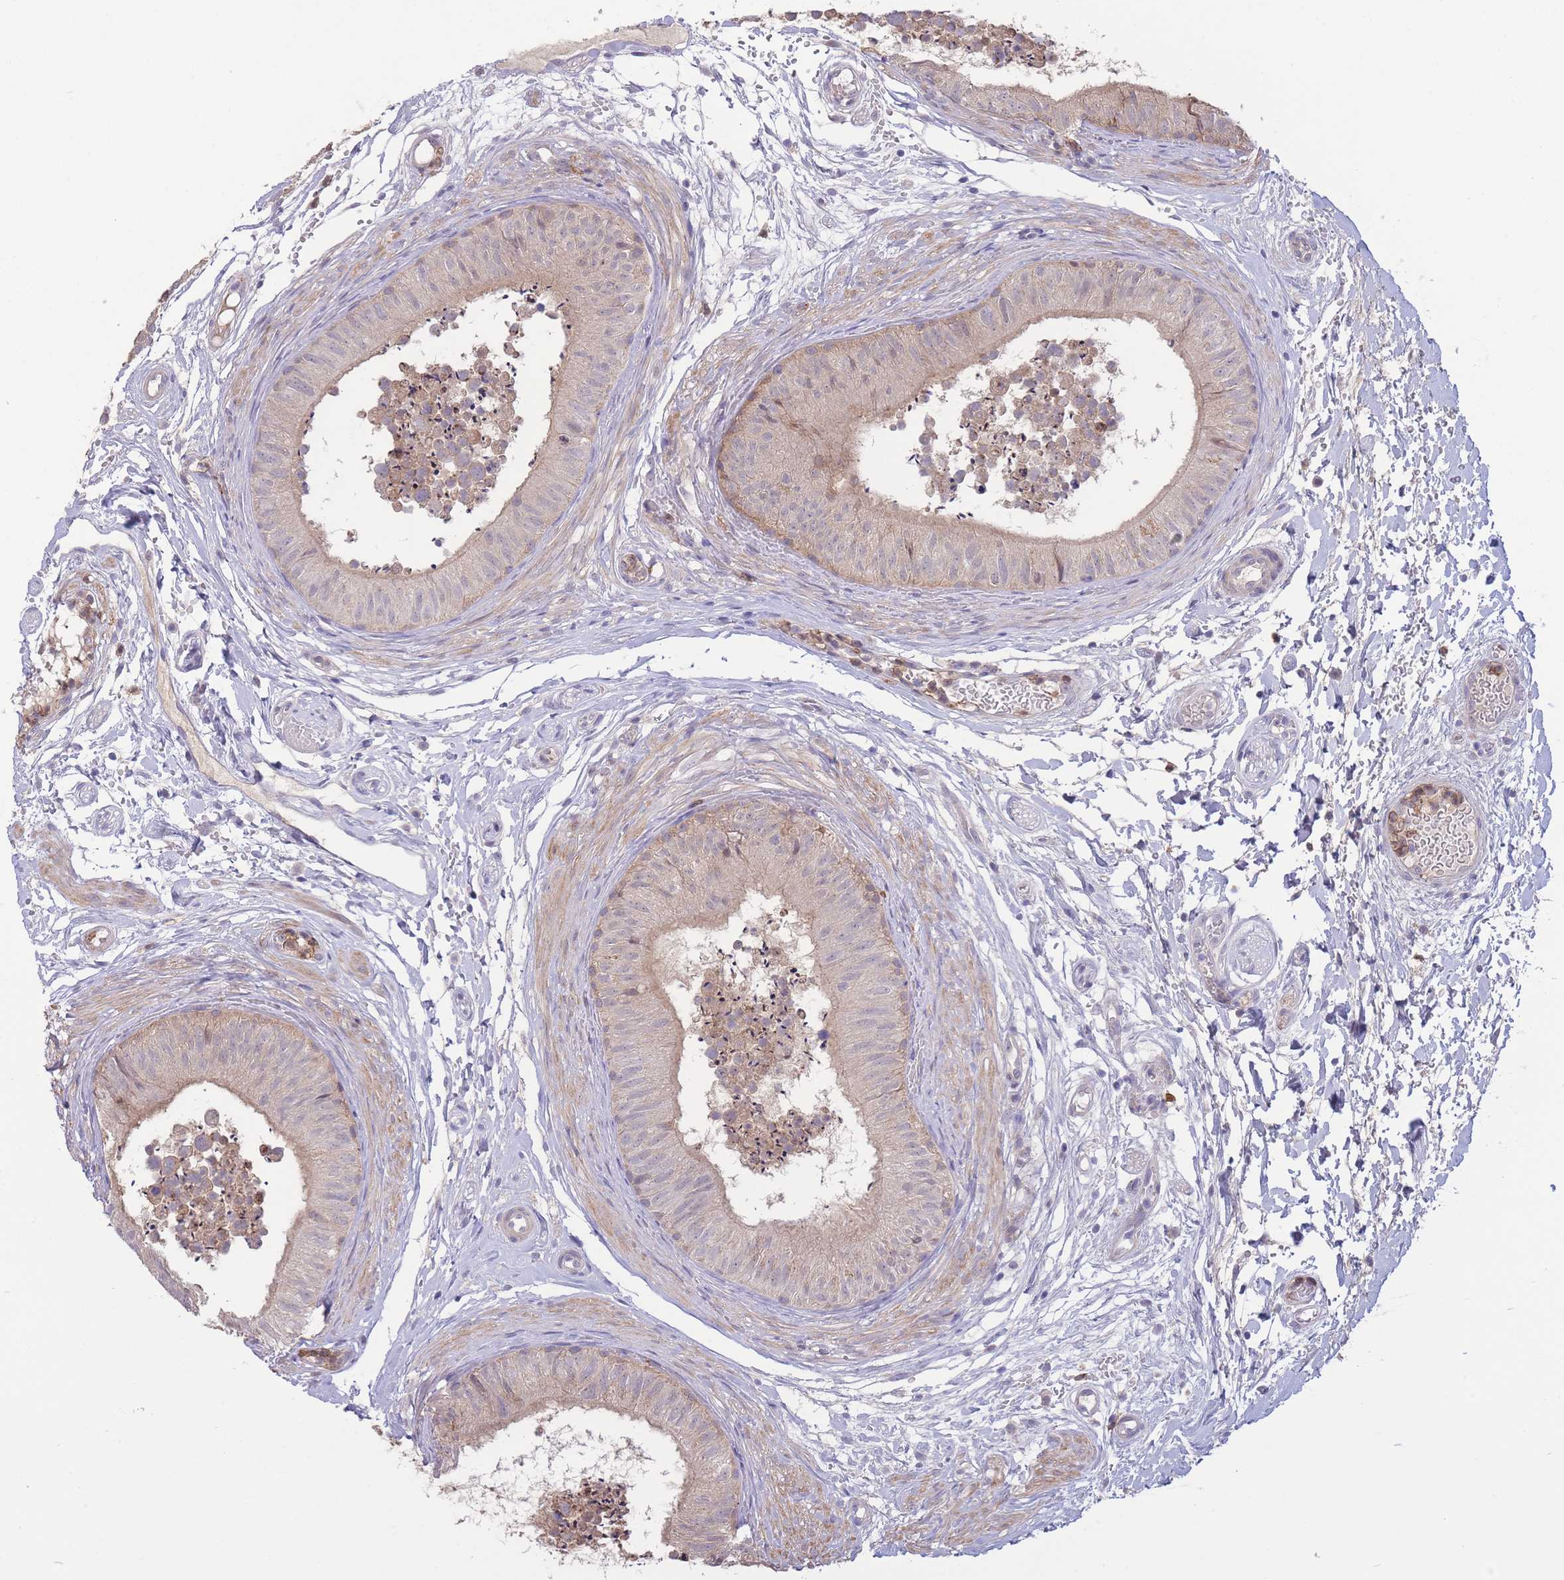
{"staining": {"intensity": "weak", "quantity": "<25%", "location": "cytoplasmic/membranous"}, "tissue": "epididymis", "cell_type": "Glandular cells", "image_type": "normal", "snomed": [{"axis": "morphology", "description": "Normal tissue, NOS"}, {"axis": "topography", "description": "Epididymis"}], "caption": "This histopathology image is of benign epididymis stained with immunohistochemistry to label a protein in brown with the nuclei are counter-stained blue. There is no staining in glandular cells. The staining was performed using DAB to visualize the protein expression in brown, while the nuclei were stained in blue with hematoxylin (Magnification: 20x).", "gene": "ZNF304", "patient": {"sex": "male", "age": 15}}